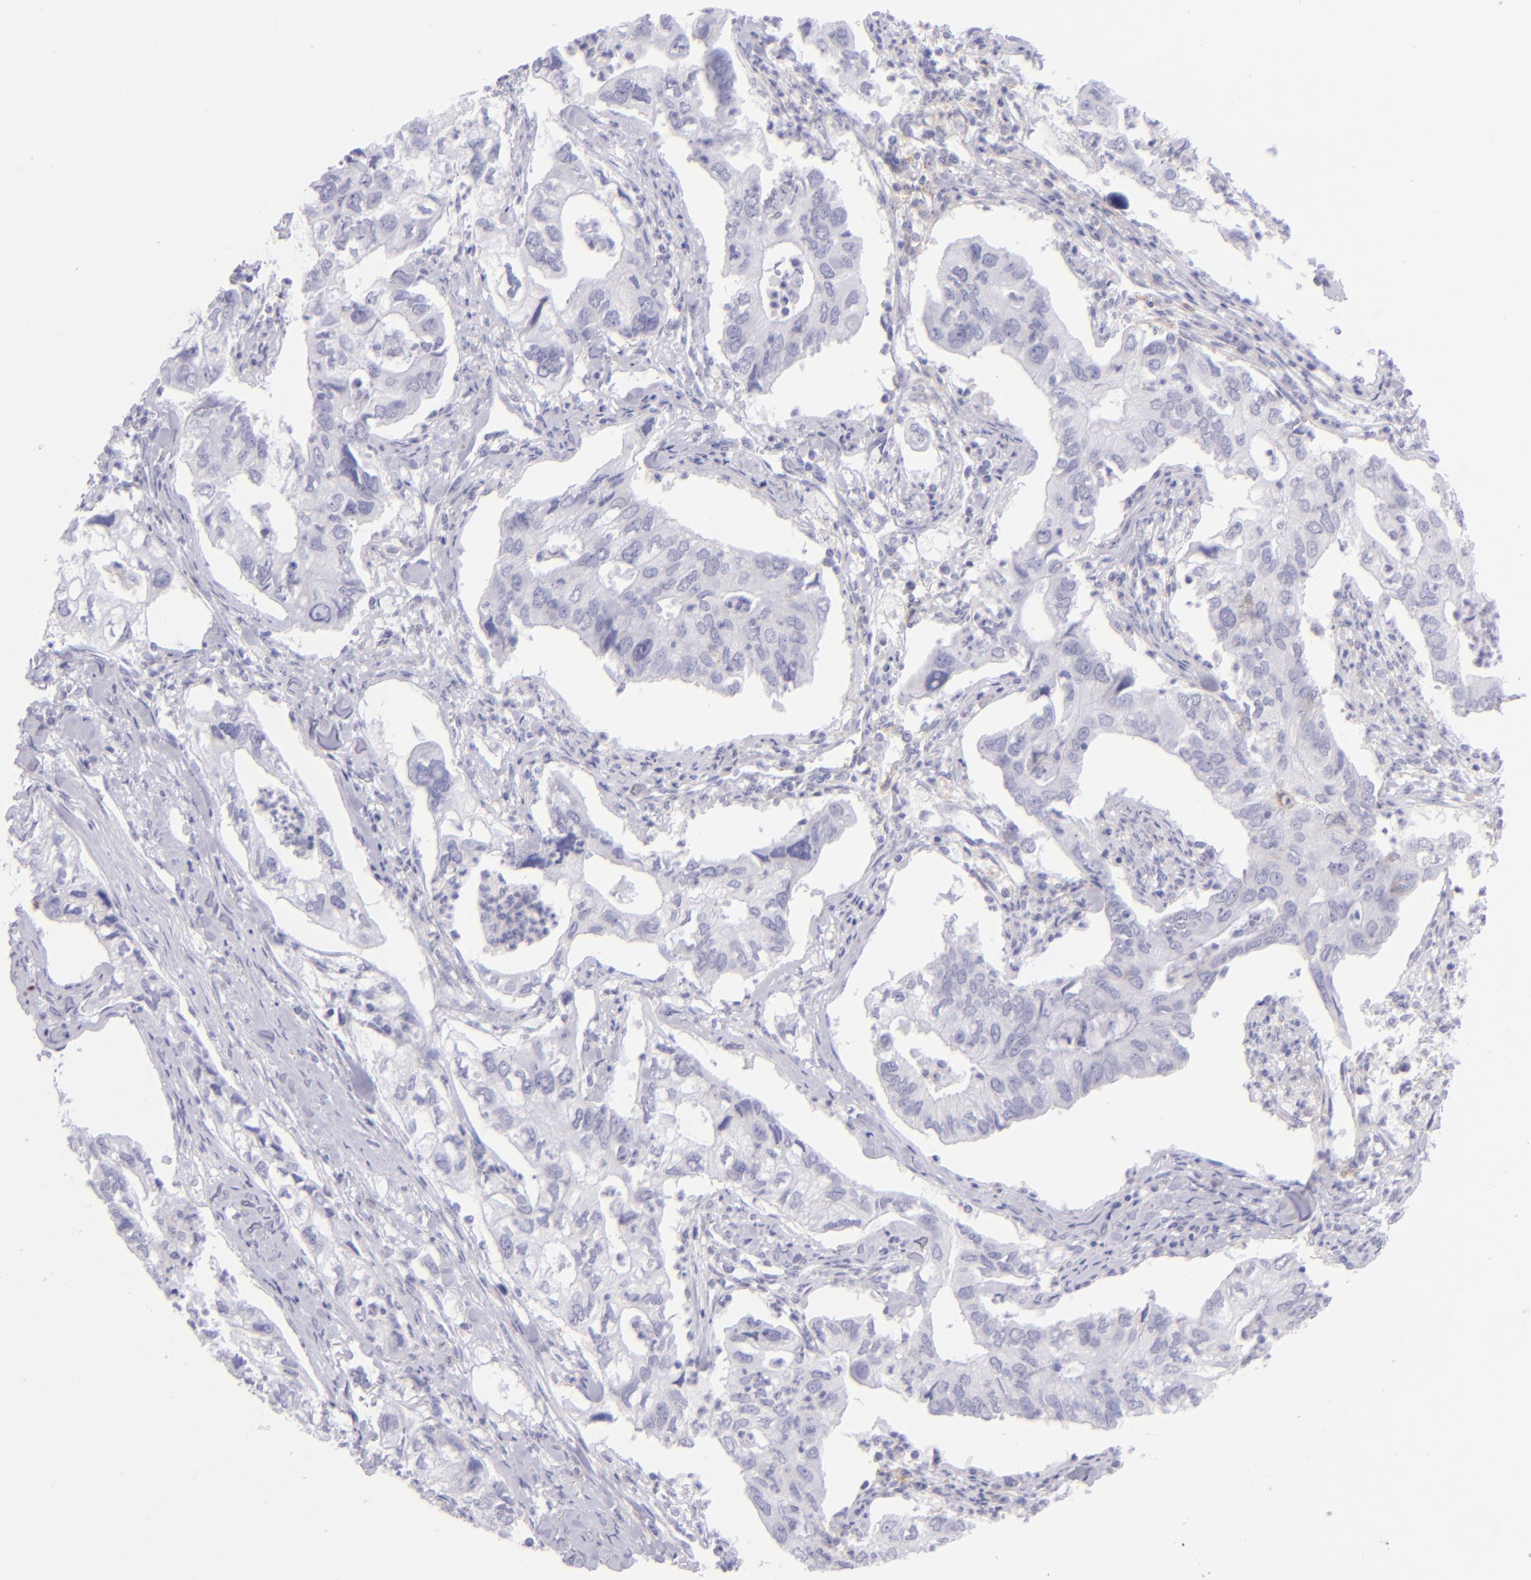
{"staining": {"intensity": "negative", "quantity": "none", "location": "none"}, "tissue": "lung cancer", "cell_type": "Tumor cells", "image_type": "cancer", "snomed": [{"axis": "morphology", "description": "Adenocarcinoma, NOS"}, {"axis": "topography", "description": "Lung"}], "caption": "There is no significant positivity in tumor cells of lung cancer (adenocarcinoma).", "gene": "CD72", "patient": {"sex": "male", "age": 48}}